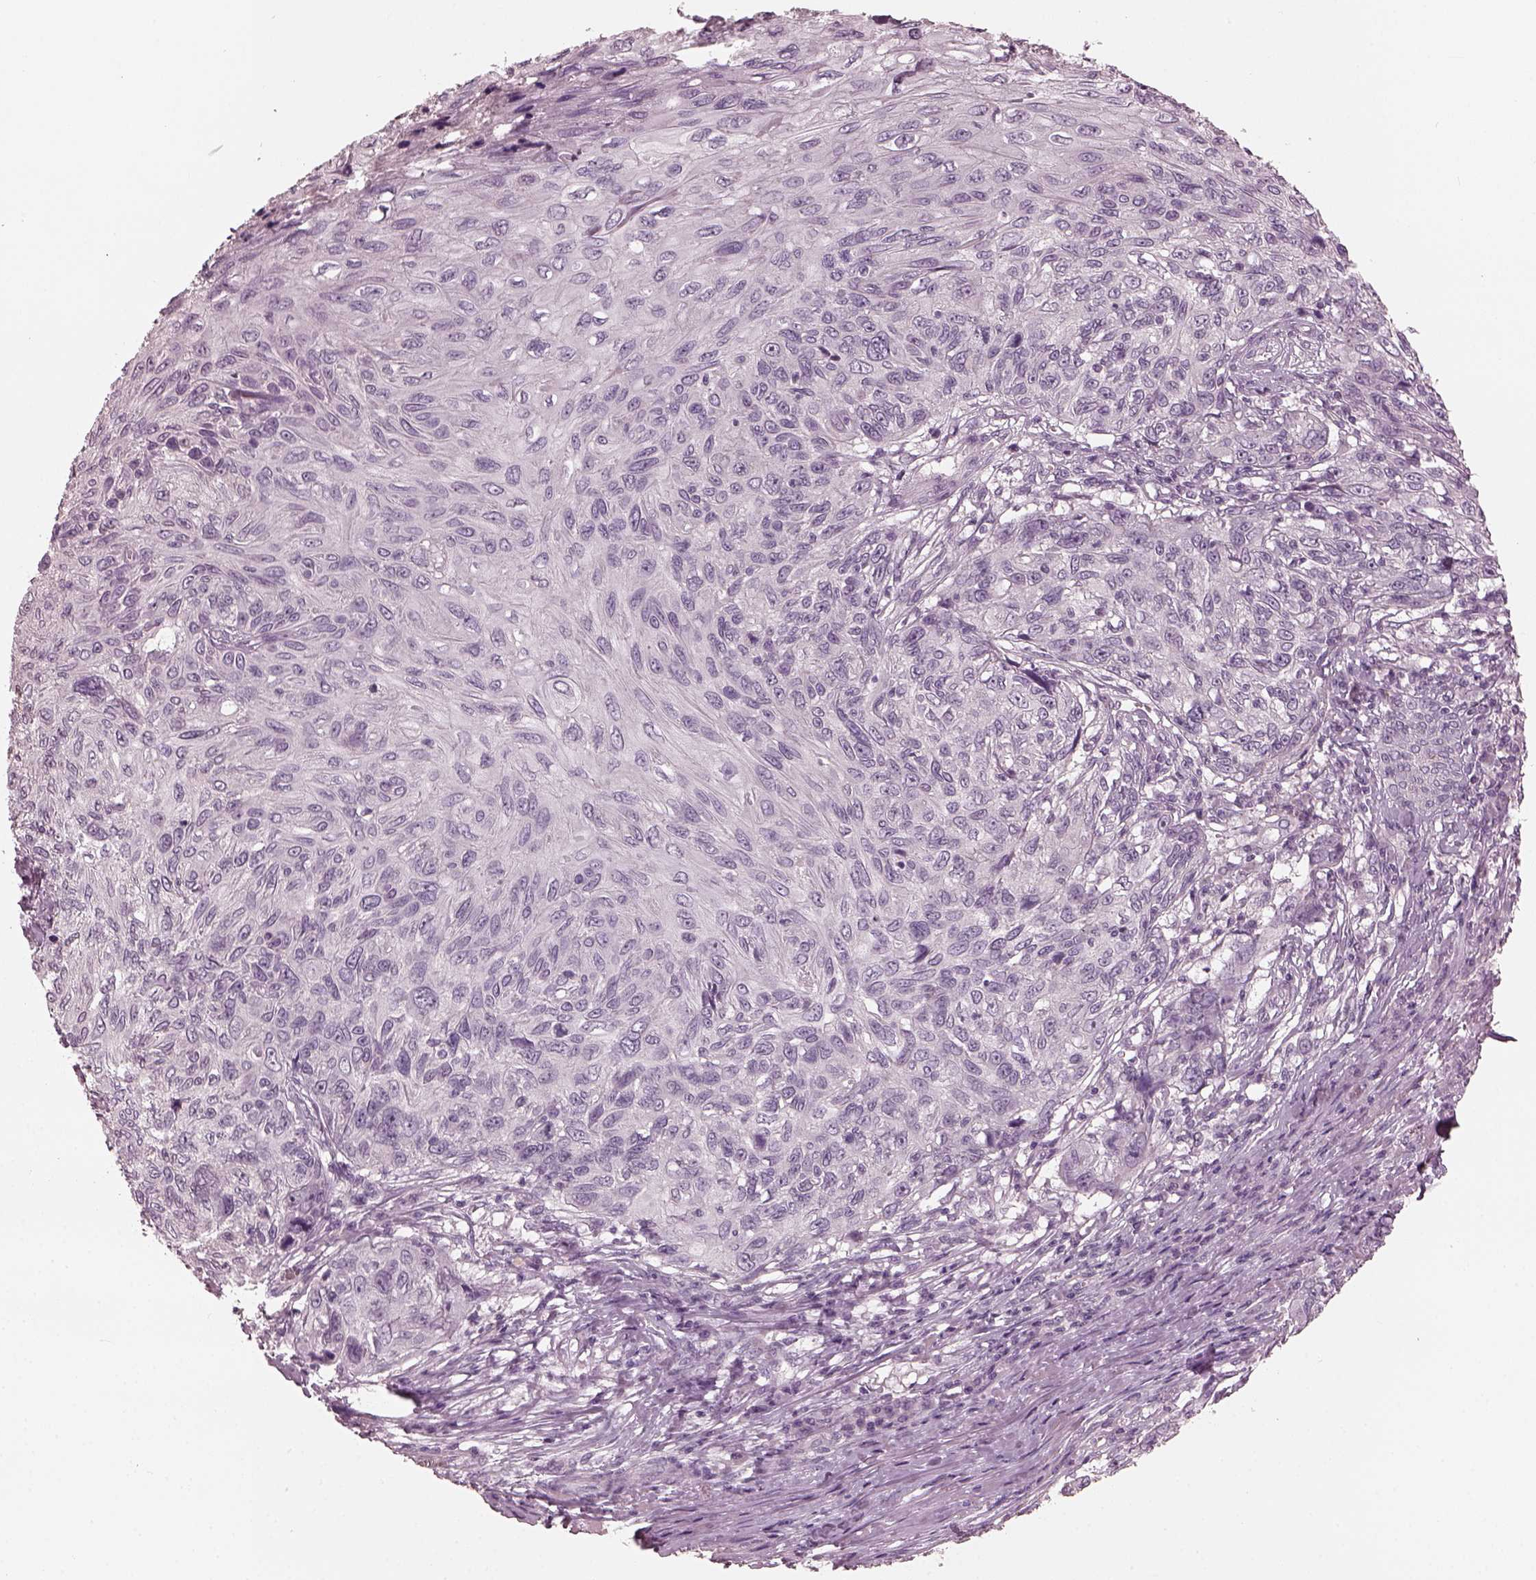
{"staining": {"intensity": "negative", "quantity": "none", "location": "none"}, "tissue": "skin cancer", "cell_type": "Tumor cells", "image_type": "cancer", "snomed": [{"axis": "morphology", "description": "Squamous cell carcinoma, NOS"}, {"axis": "topography", "description": "Skin"}], "caption": "A micrograph of human squamous cell carcinoma (skin) is negative for staining in tumor cells.", "gene": "OPTC", "patient": {"sex": "male", "age": 92}}